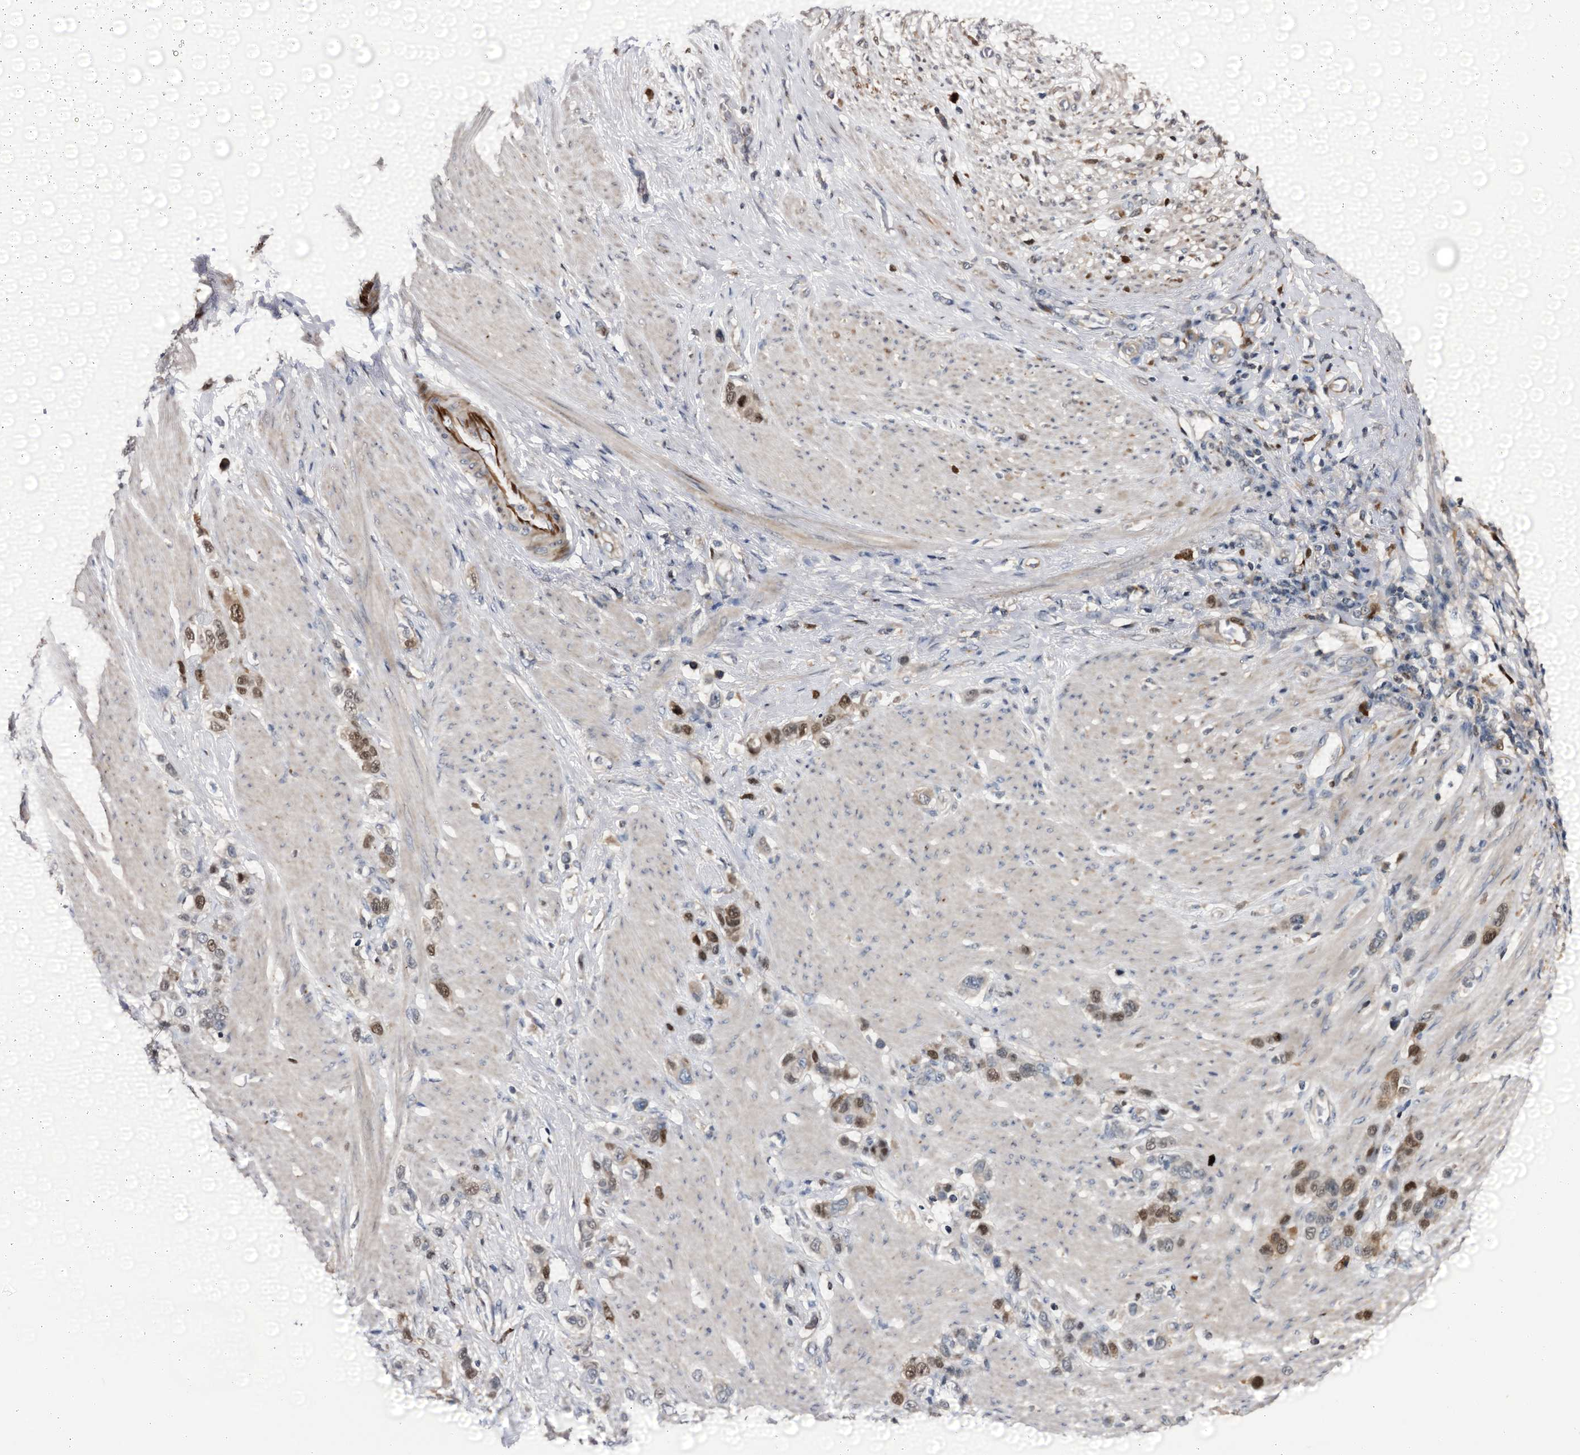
{"staining": {"intensity": "moderate", "quantity": ">75%", "location": "cytoplasmic/membranous,nuclear"}, "tissue": "stomach cancer", "cell_type": "Tumor cells", "image_type": "cancer", "snomed": [{"axis": "morphology", "description": "Adenocarcinoma, NOS"}, {"axis": "morphology", "description": "Adenocarcinoma, High grade"}, {"axis": "topography", "description": "Stomach, upper"}, {"axis": "topography", "description": "Stomach, lower"}], "caption": "The immunohistochemical stain highlights moderate cytoplasmic/membranous and nuclear expression in tumor cells of stomach cancer (adenocarcinoma) tissue.", "gene": "NCAPD2", "patient": {"sex": "female", "age": 65}}